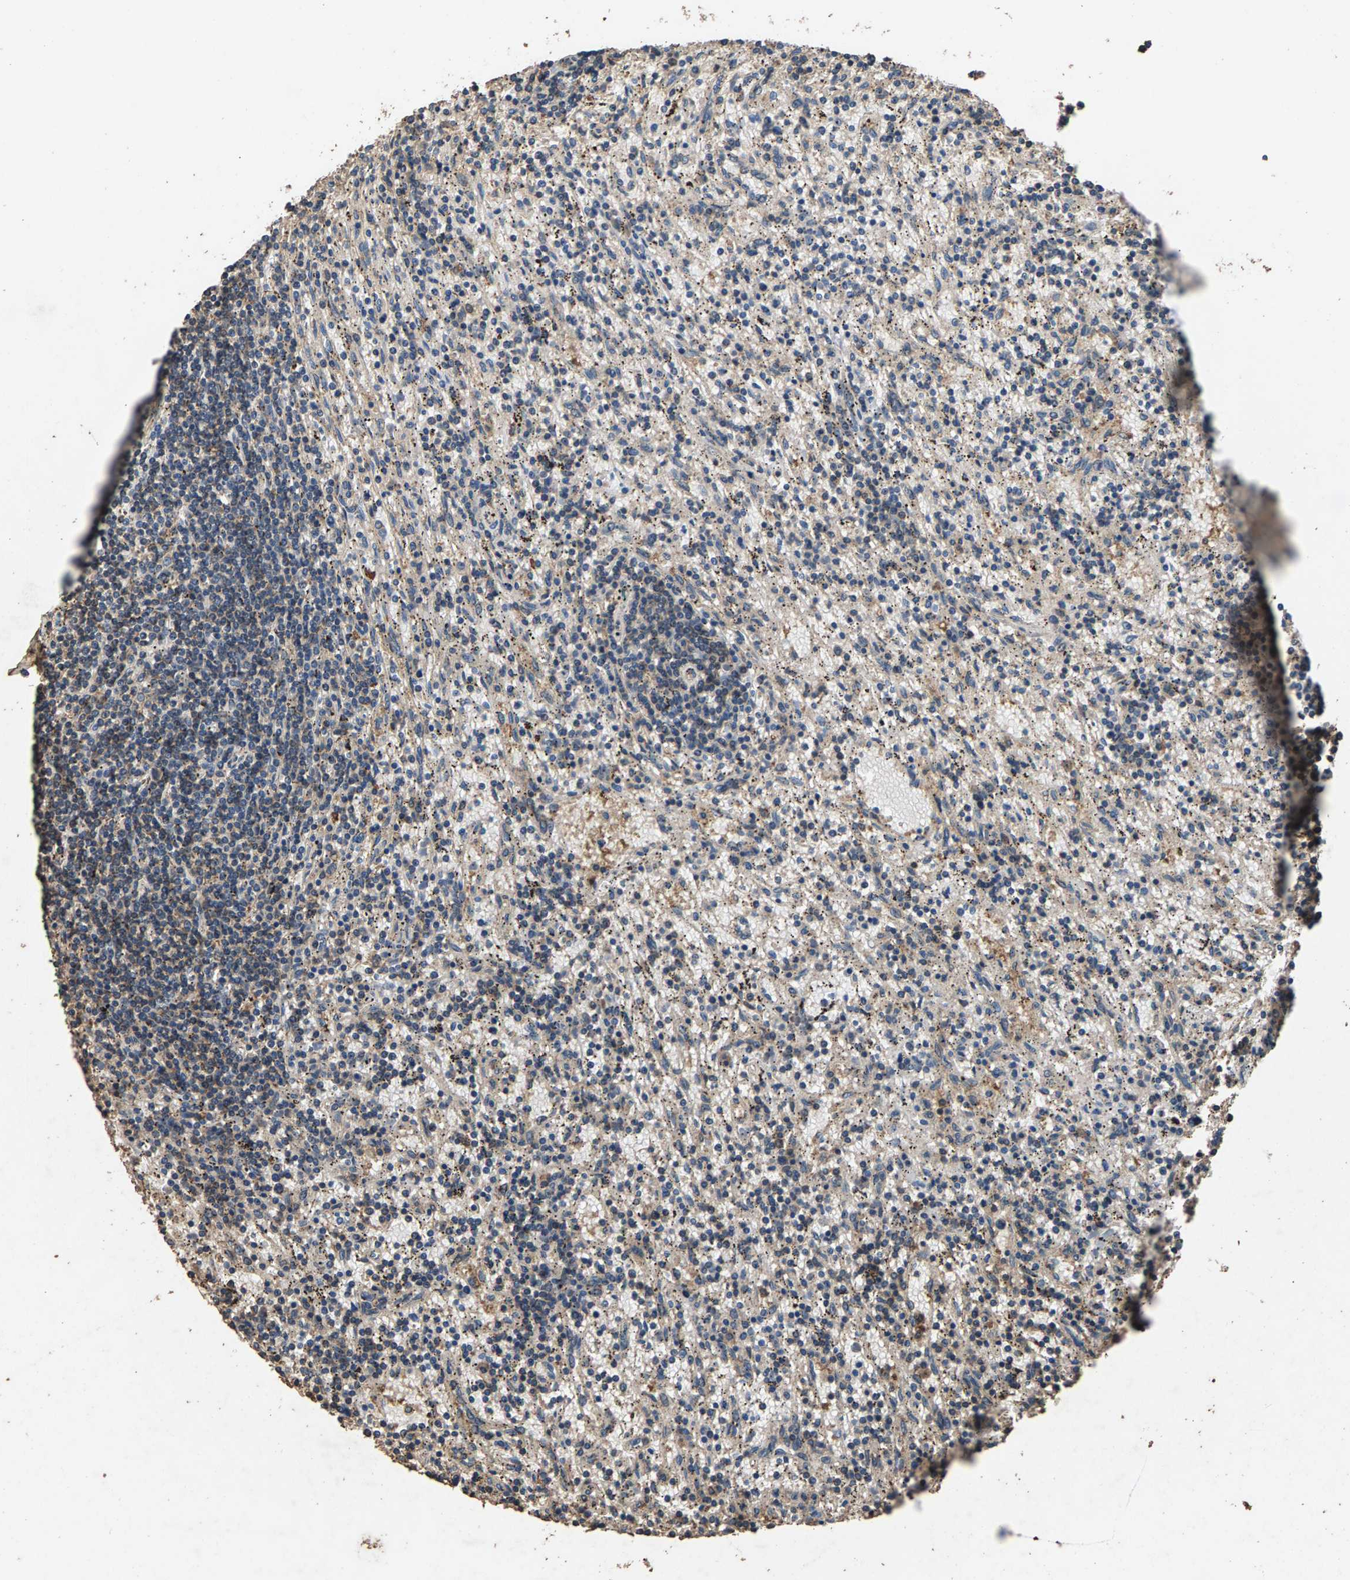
{"staining": {"intensity": "weak", "quantity": "<25%", "location": "cytoplasmic/membranous"}, "tissue": "lymphoma", "cell_type": "Tumor cells", "image_type": "cancer", "snomed": [{"axis": "morphology", "description": "Malignant lymphoma, non-Hodgkin's type, Low grade"}, {"axis": "topography", "description": "Spleen"}], "caption": "There is no significant positivity in tumor cells of low-grade malignant lymphoma, non-Hodgkin's type.", "gene": "MRPL27", "patient": {"sex": "male", "age": 76}}